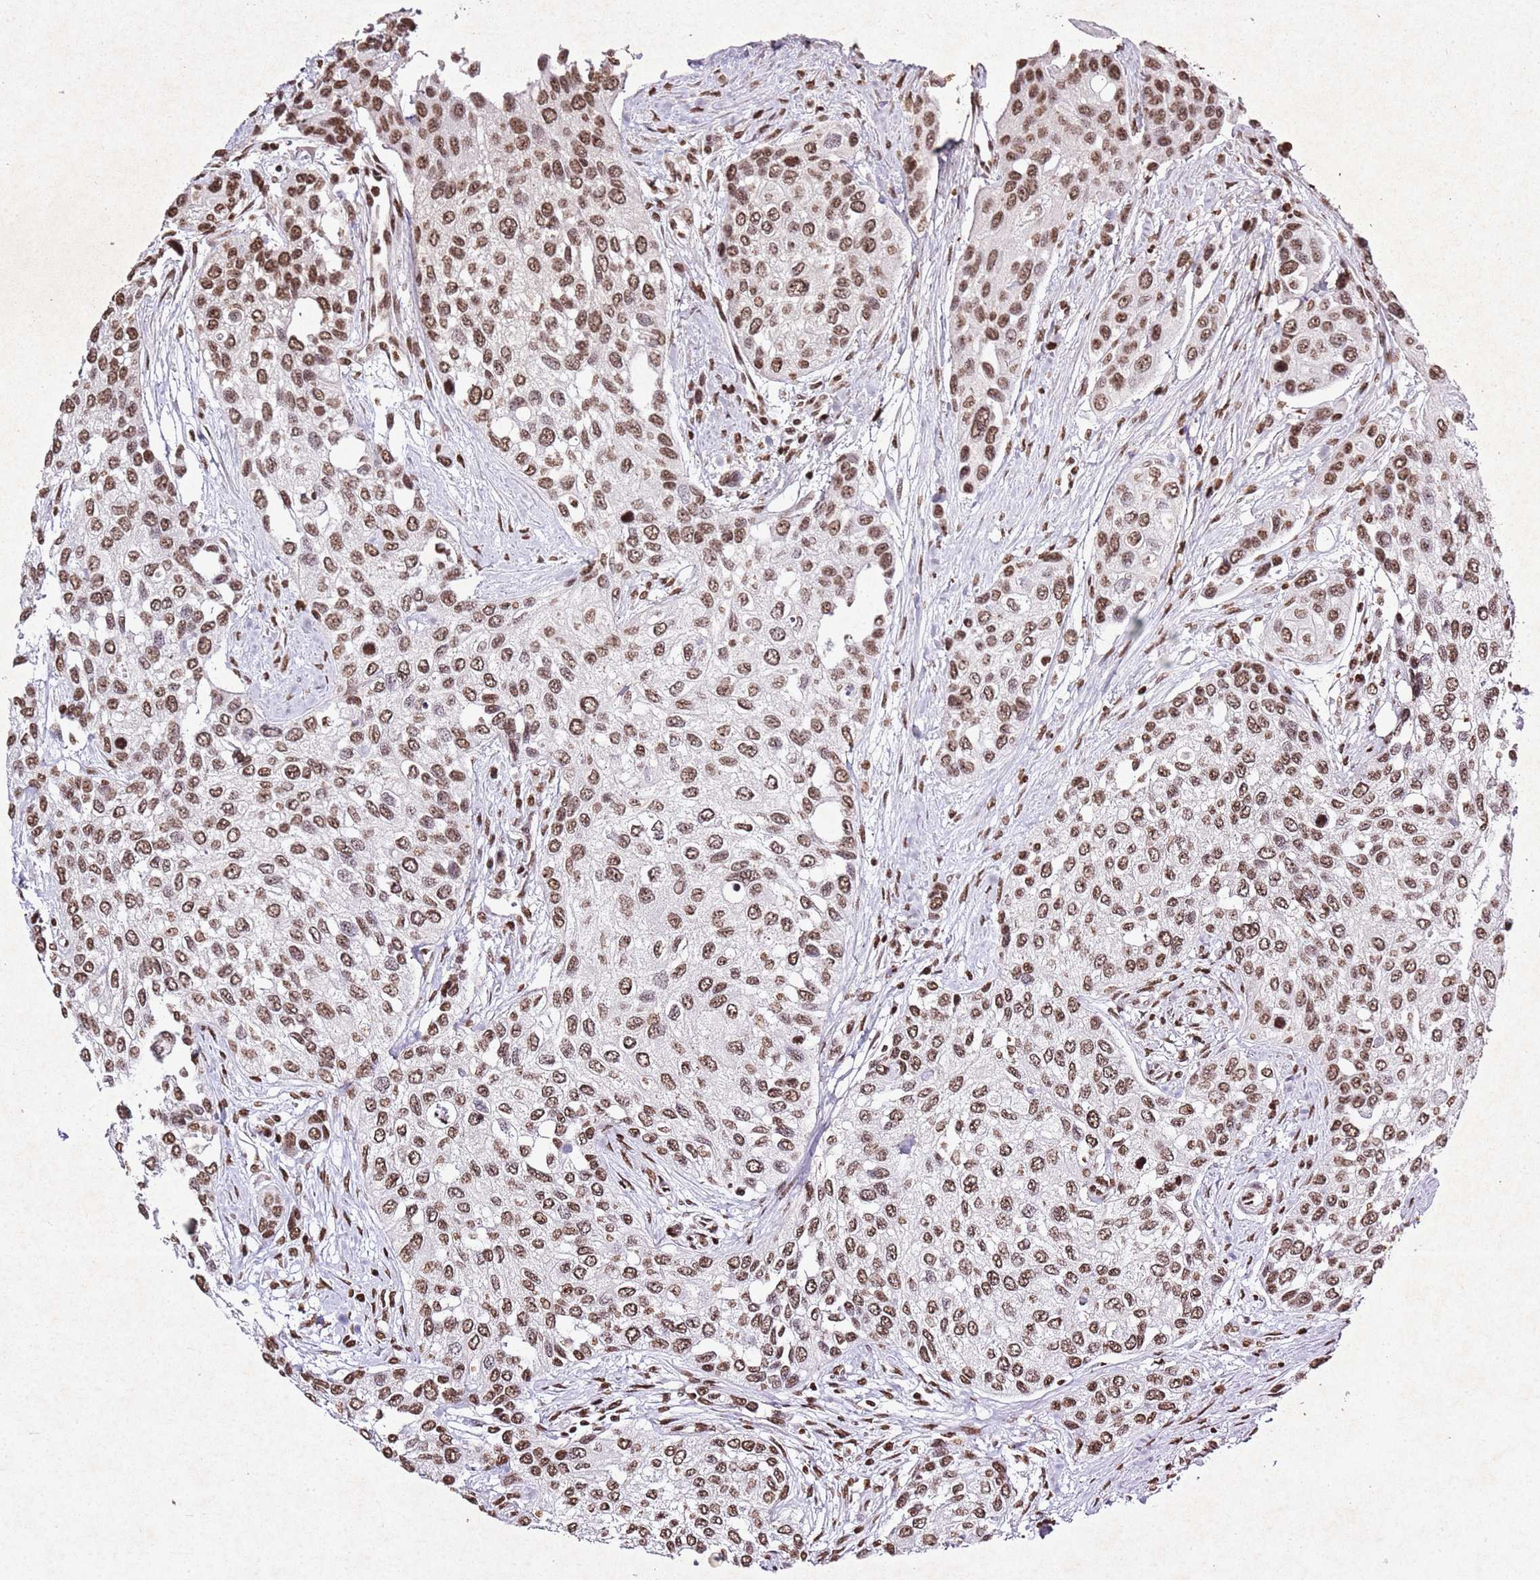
{"staining": {"intensity": "moderate", "quantity": ">75%", "location": "nuclear"}, "tissue": "urothelial cancer", "cell_type": "Tumor cells", "image_type": "cancer", "snomed": [{"axis": "morphology", "description": "Normal tissue, NOS"}, {"axis": "morphology", "description": "Urothelial carcinoma, High grade"}, {"axis": "topography", "description": "Vascular tissue"}, {"axis": "topography", "description": "Urinary bladder"}], "caption": "Immunohistochemistry (IHC) (DAB) staining of human high-grade urothelial carcinoma shows moderate nuclear protein staining in approximately >75% of tumor cells.", "gene": "BMAL1", "patient": {"sex": "female", "age": 56}}